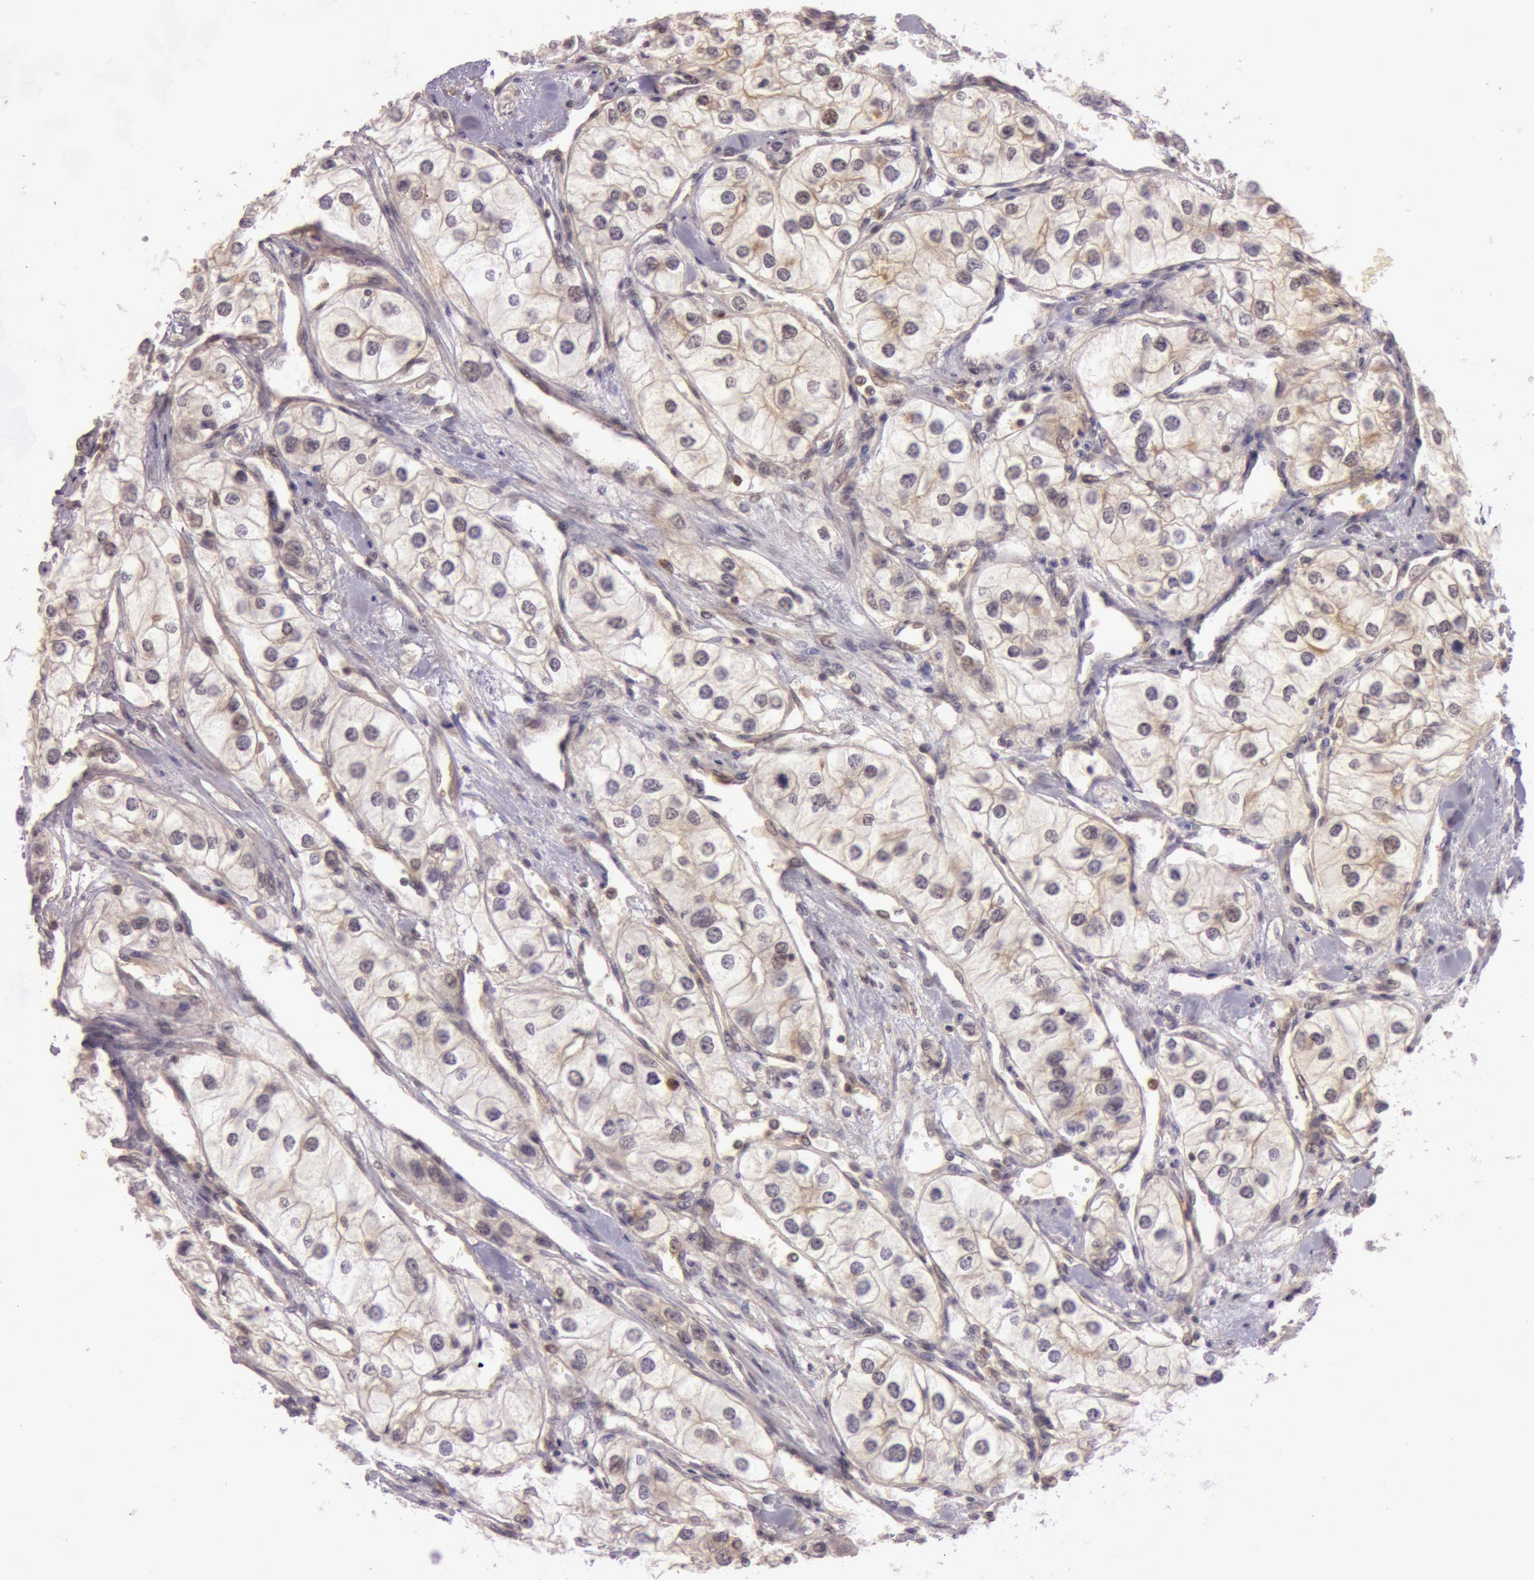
{"staining": {"intensity": "weak", "quantity": ">75%", "location": "cytoplasmic/membranous"}, "tissue": "renal cancer", "cell_type": "Tumor cells", "image_type": "cancer", "snomed": [{"axis": "morphology", "description": "Adenocarcinoma, NOS"}, {"axis": "topography", "description": "Kidney"}], "caption": "IHC staining of renal cancer (adenocarcinoma), which exhibits low levels of weak cytoplasmic/membranous staining in about >75% of tumor cells indicating weak cytoplasmic/membranous protein positivity. The staining was performed using DAB (3,3'-diaminobenzidine) (brown) for protein detection and nuclei were counterstained in hematoxylin (blue).", "gene": "ATG2B", "patient": {"sex": "male", "age": 57}}